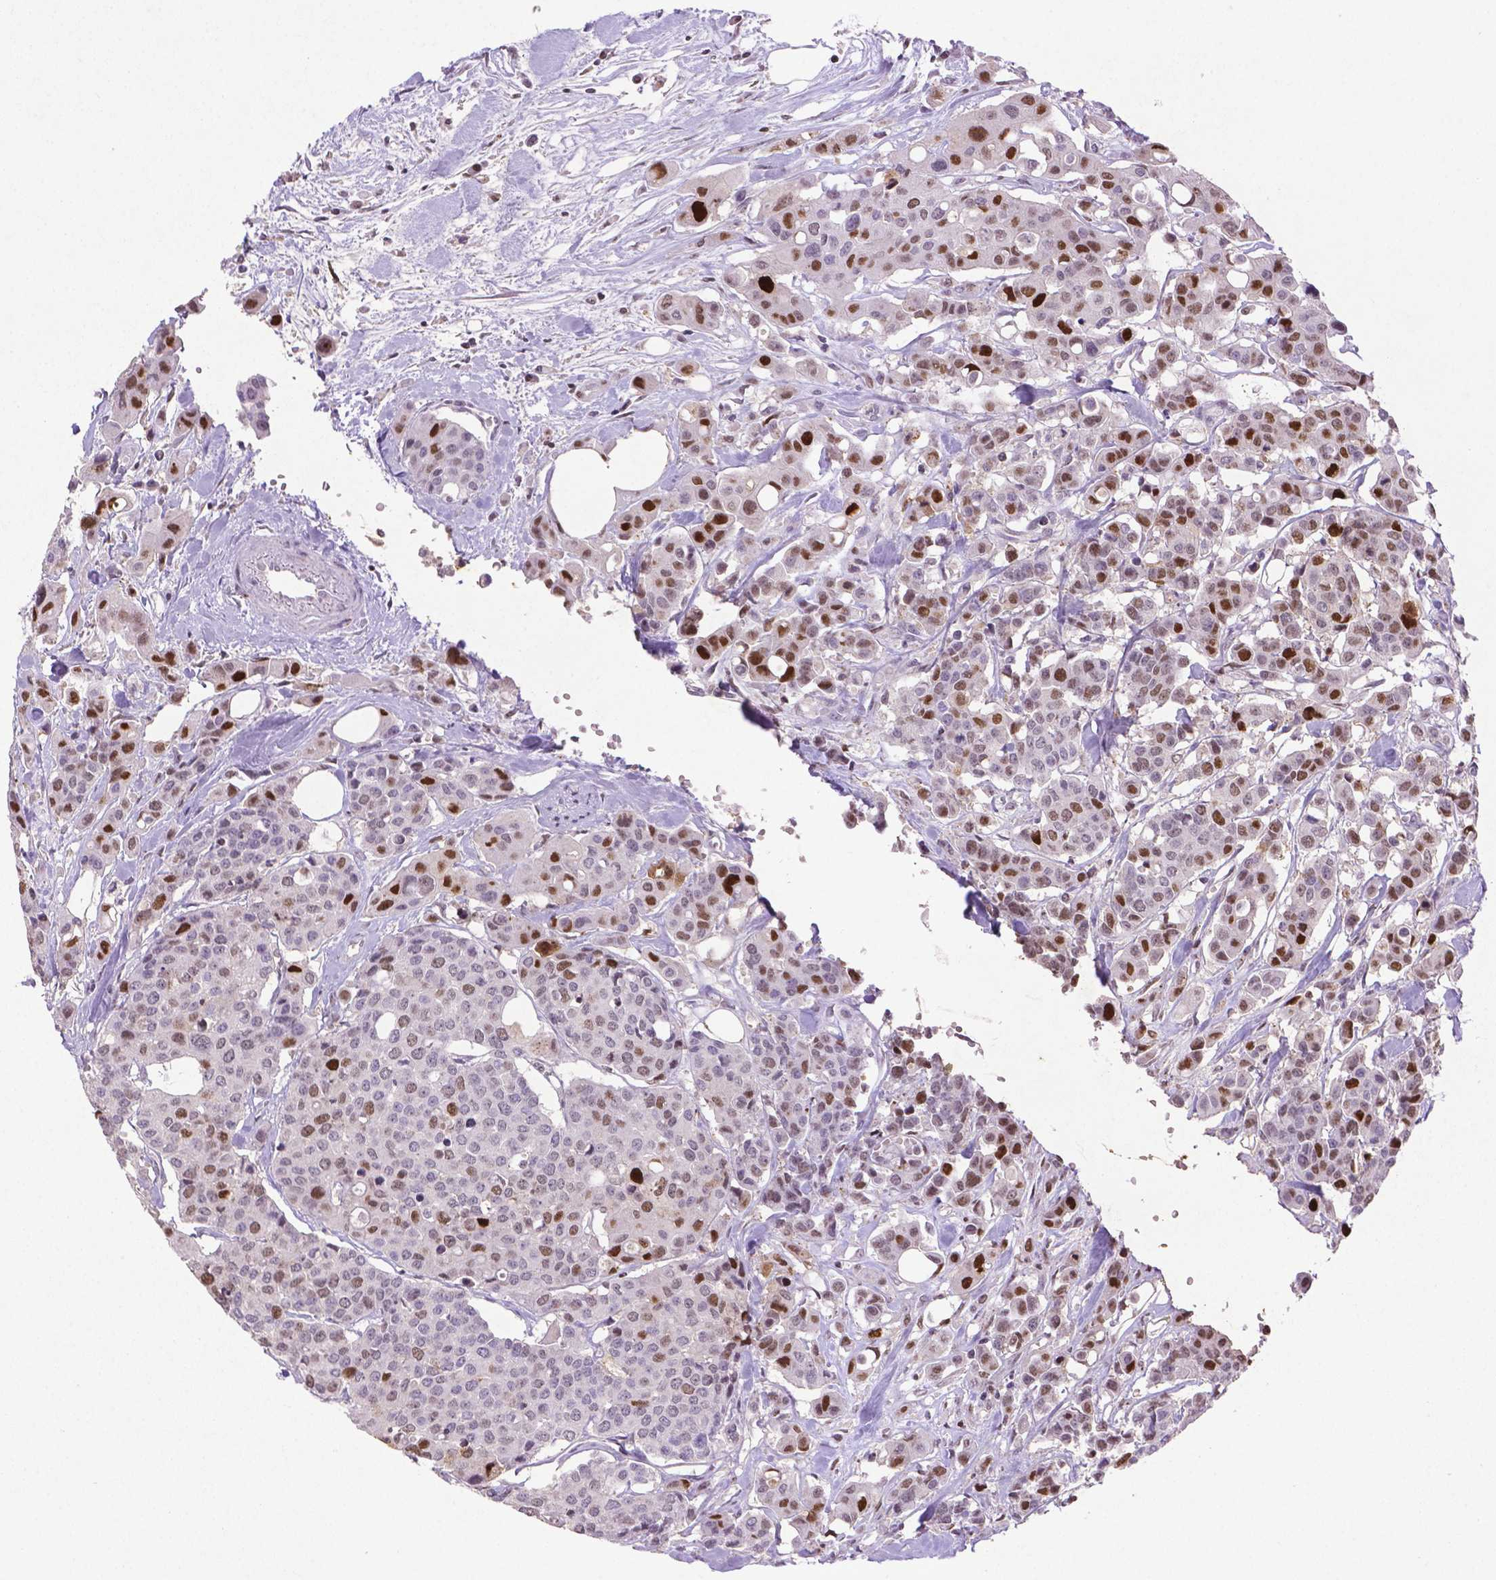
{"staining": {"intensity": "strong", "quantity": "25%-75%", "location": "nuclear"}, "tissue": "carcinoid", "cell_type": "Tumor cells", "image_type": "cancer", "snomed": [{"axis": "morphology", "description": "Carcinoid, malignant, NOS"}, {"axis": "topography", "description": "Colon"}], "caption": "Protein expression analysis of carcinoid (malignant) shows strong nuclear expression in approximately 25%-75% of tumor cells.", "gene": "CDKN1A", "patient": {"sex": "male", "age": 81}}